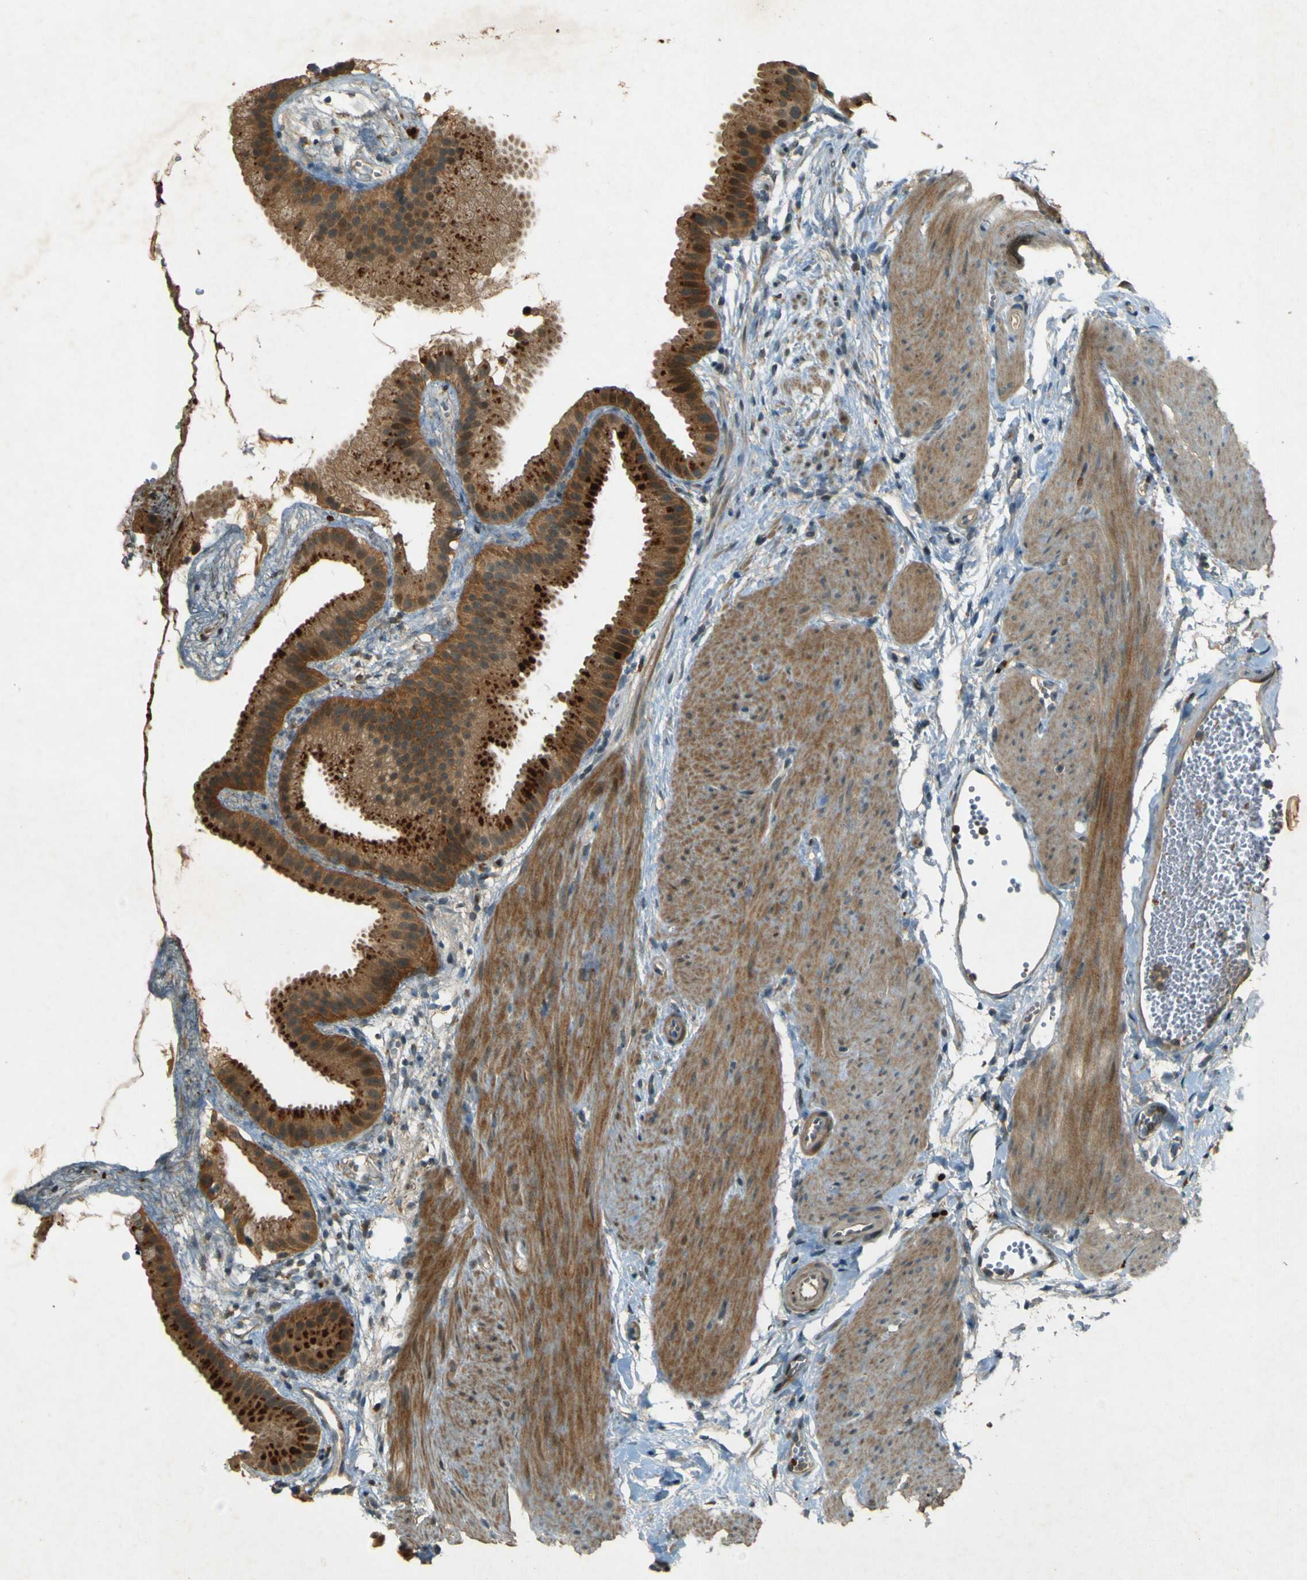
{"staining": {"intensity": "strong", "quantity": ">75%", "location": "cytoplasmic/membranous,nuclear"}, "tissue": "gallbladder", "cell_type": "Glandular cells", "image_type": "normal", "snomed": [{"axis": "morphology", "description": "Normal tissue, NOS"}, {"axis": "topography", "description": "Gallbladder"}], "caption": "Immunohistochemistry (IHC) image of benign gallbladder: gallbladder stained using IHC displays high levels of strong protein expression localized specifically in the cytoplasmic/membranous,nuclear of glandular cells, appearing as a cytoplasmic/membranous,nuclear brown color.", "gene": "MPDZ", "patient": {"sex": "female", "age": 64}}